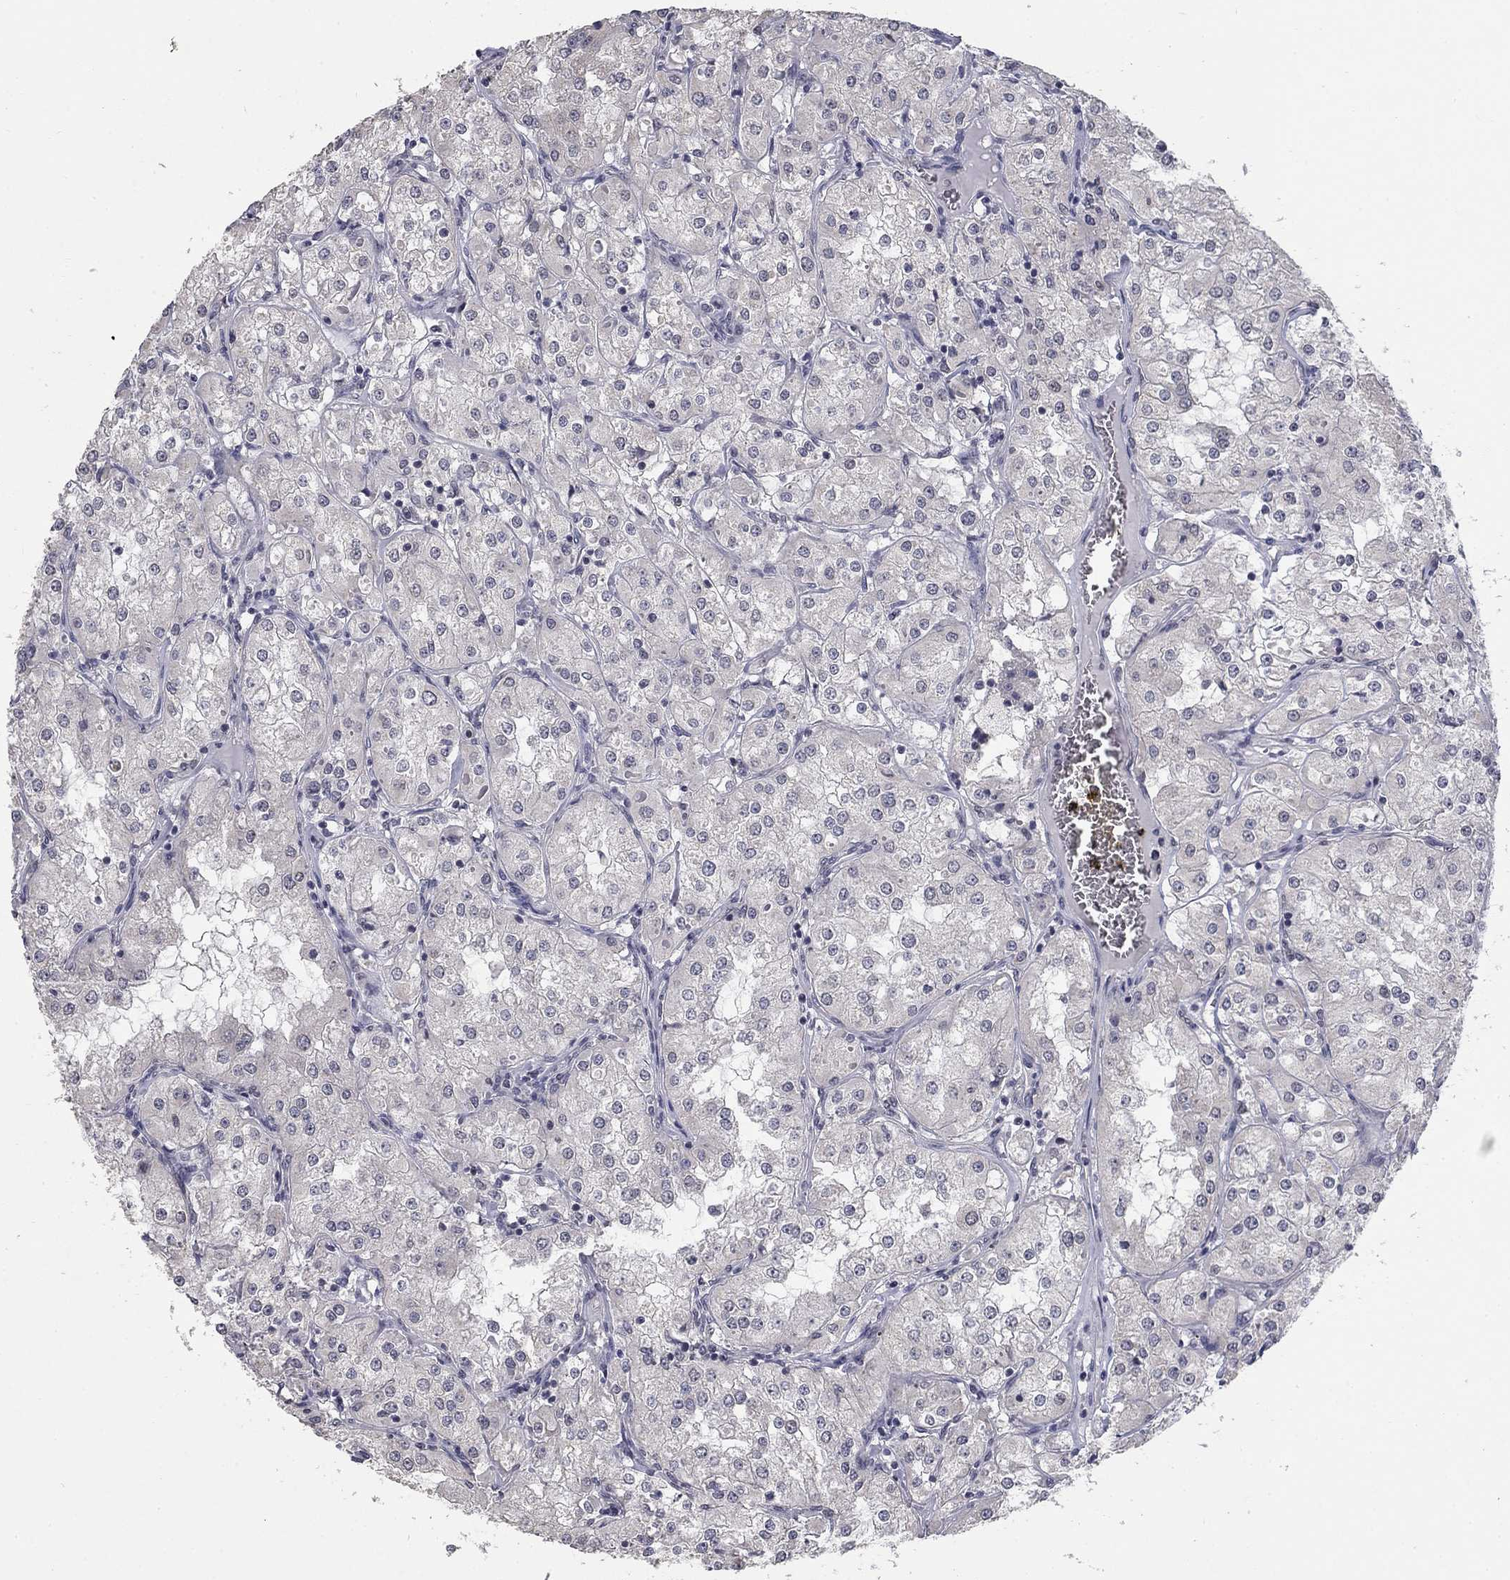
{"staining": {"intensity": "negative", "quantity": "none", "location": "none"}, "tissue": "renal cancer", "cell_type": "Tumor cells", "image_type": "cancer", "snomed": [{"axis": "morphology", "description": "Adenocarcinoma, NOS"}, {"axis": "topography", "description": "Kidney"}], "caption": "Tumor cells show no significant expression in adenocarcinoma (renal). (IHC, brightfield microscopy, high magnification).", "gene": "SPATA33", "patient": {"sex": "male", "age": 77}}